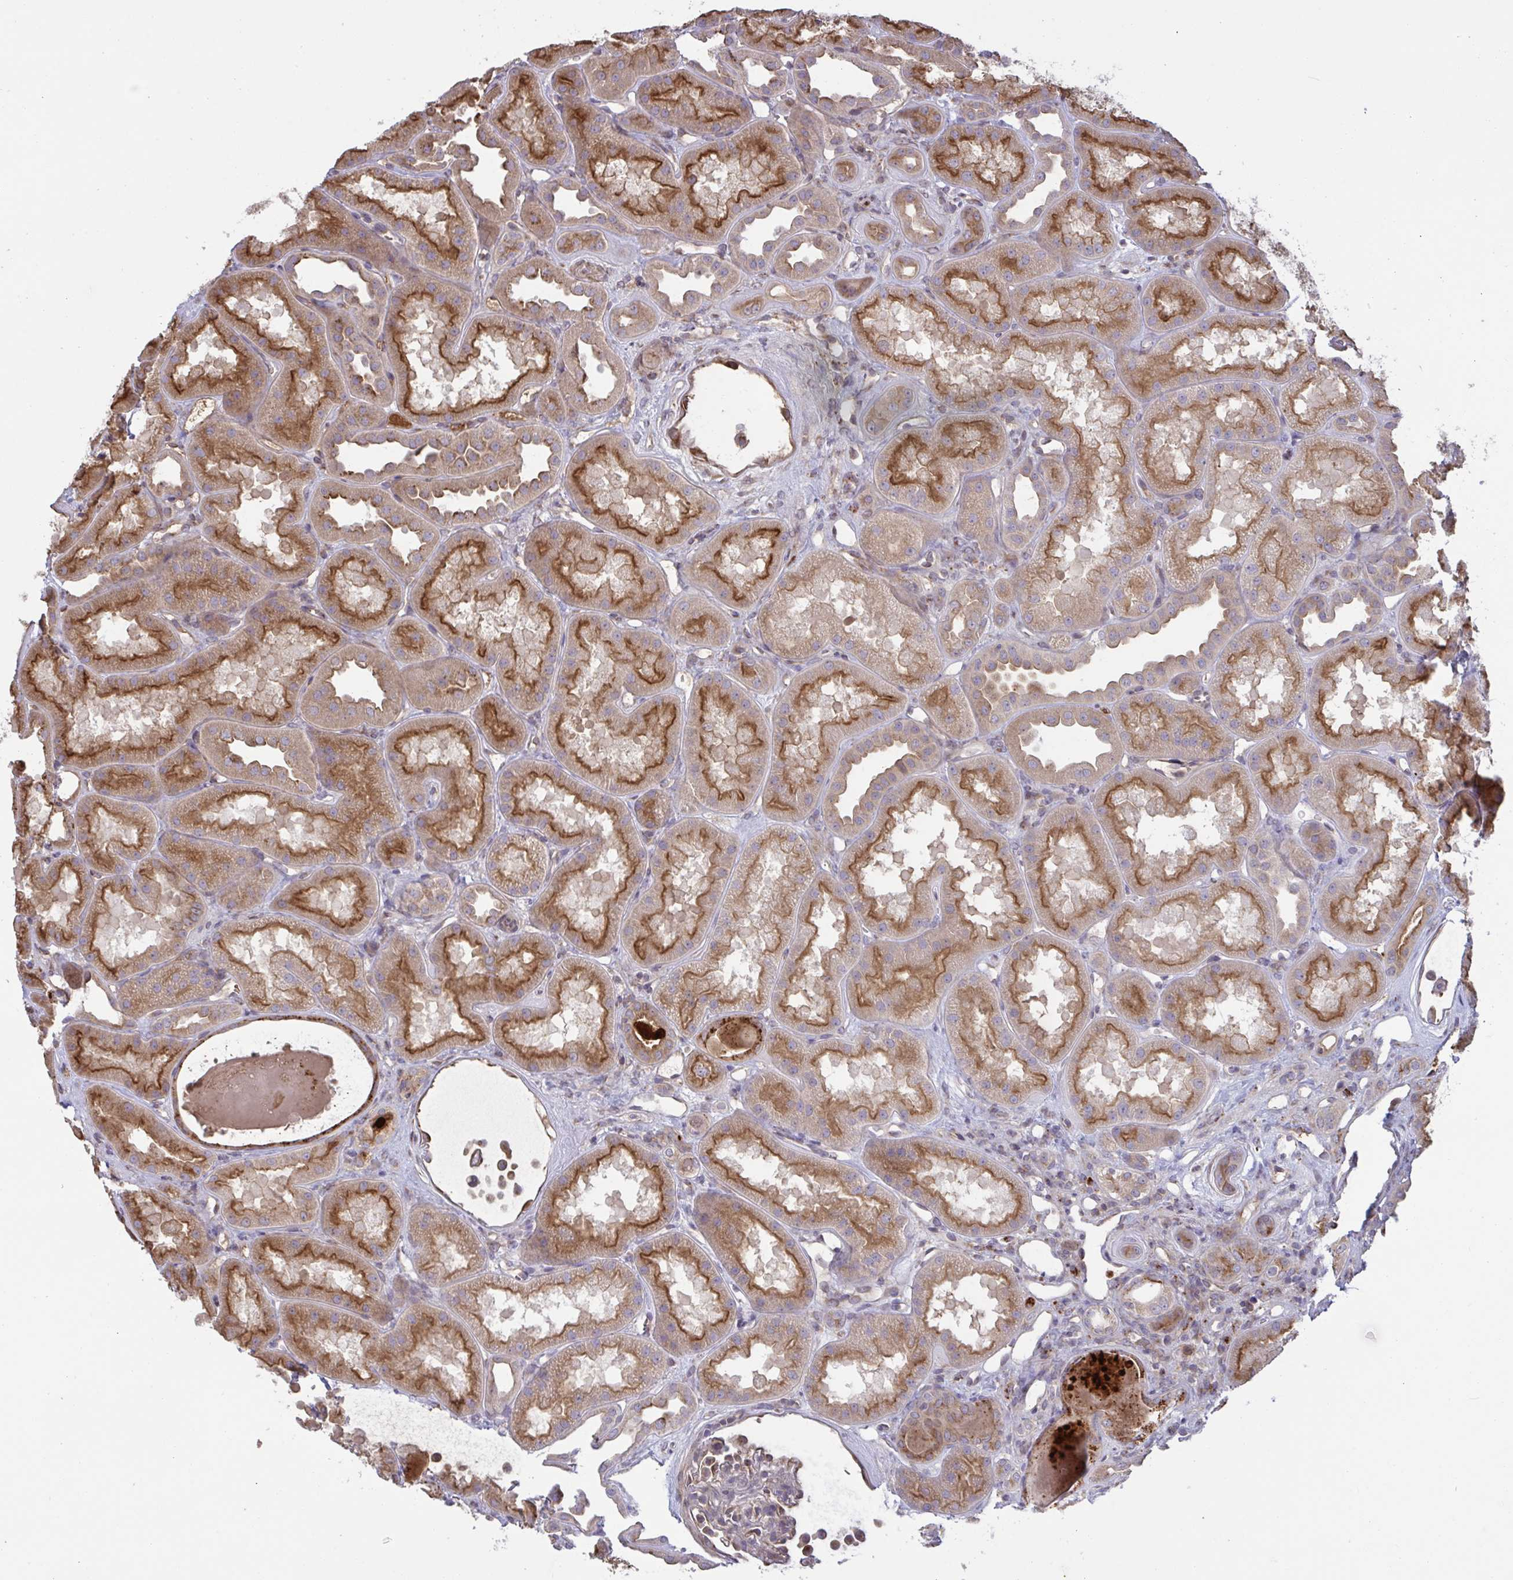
{"staining": {"intensity": "weak", "quantity": "25%-75%", "location": "cytoplasmic/membranous"}, "tissue": "kidney", "cell_type": "Cells in glomeruli", "image_type": "normal", "snomed": [{"axis": "morphology", "description": "Normal tissue, NOS"}, {"axis": "topography", "description": "Kidney"}], "caption": "Immunohistochemistry (IHC) histopathology image of normal kidney: kidney stained using immunohistochemistry (IHC) shows low levels of weak protein expression localized specifically in the cytoplasmic/membranous of cells in glomeruli, appearing as a cytoplasmic/membranous brown color.", "gene": "IL1R1", "patient": {"sex": "male", "age": 61}}